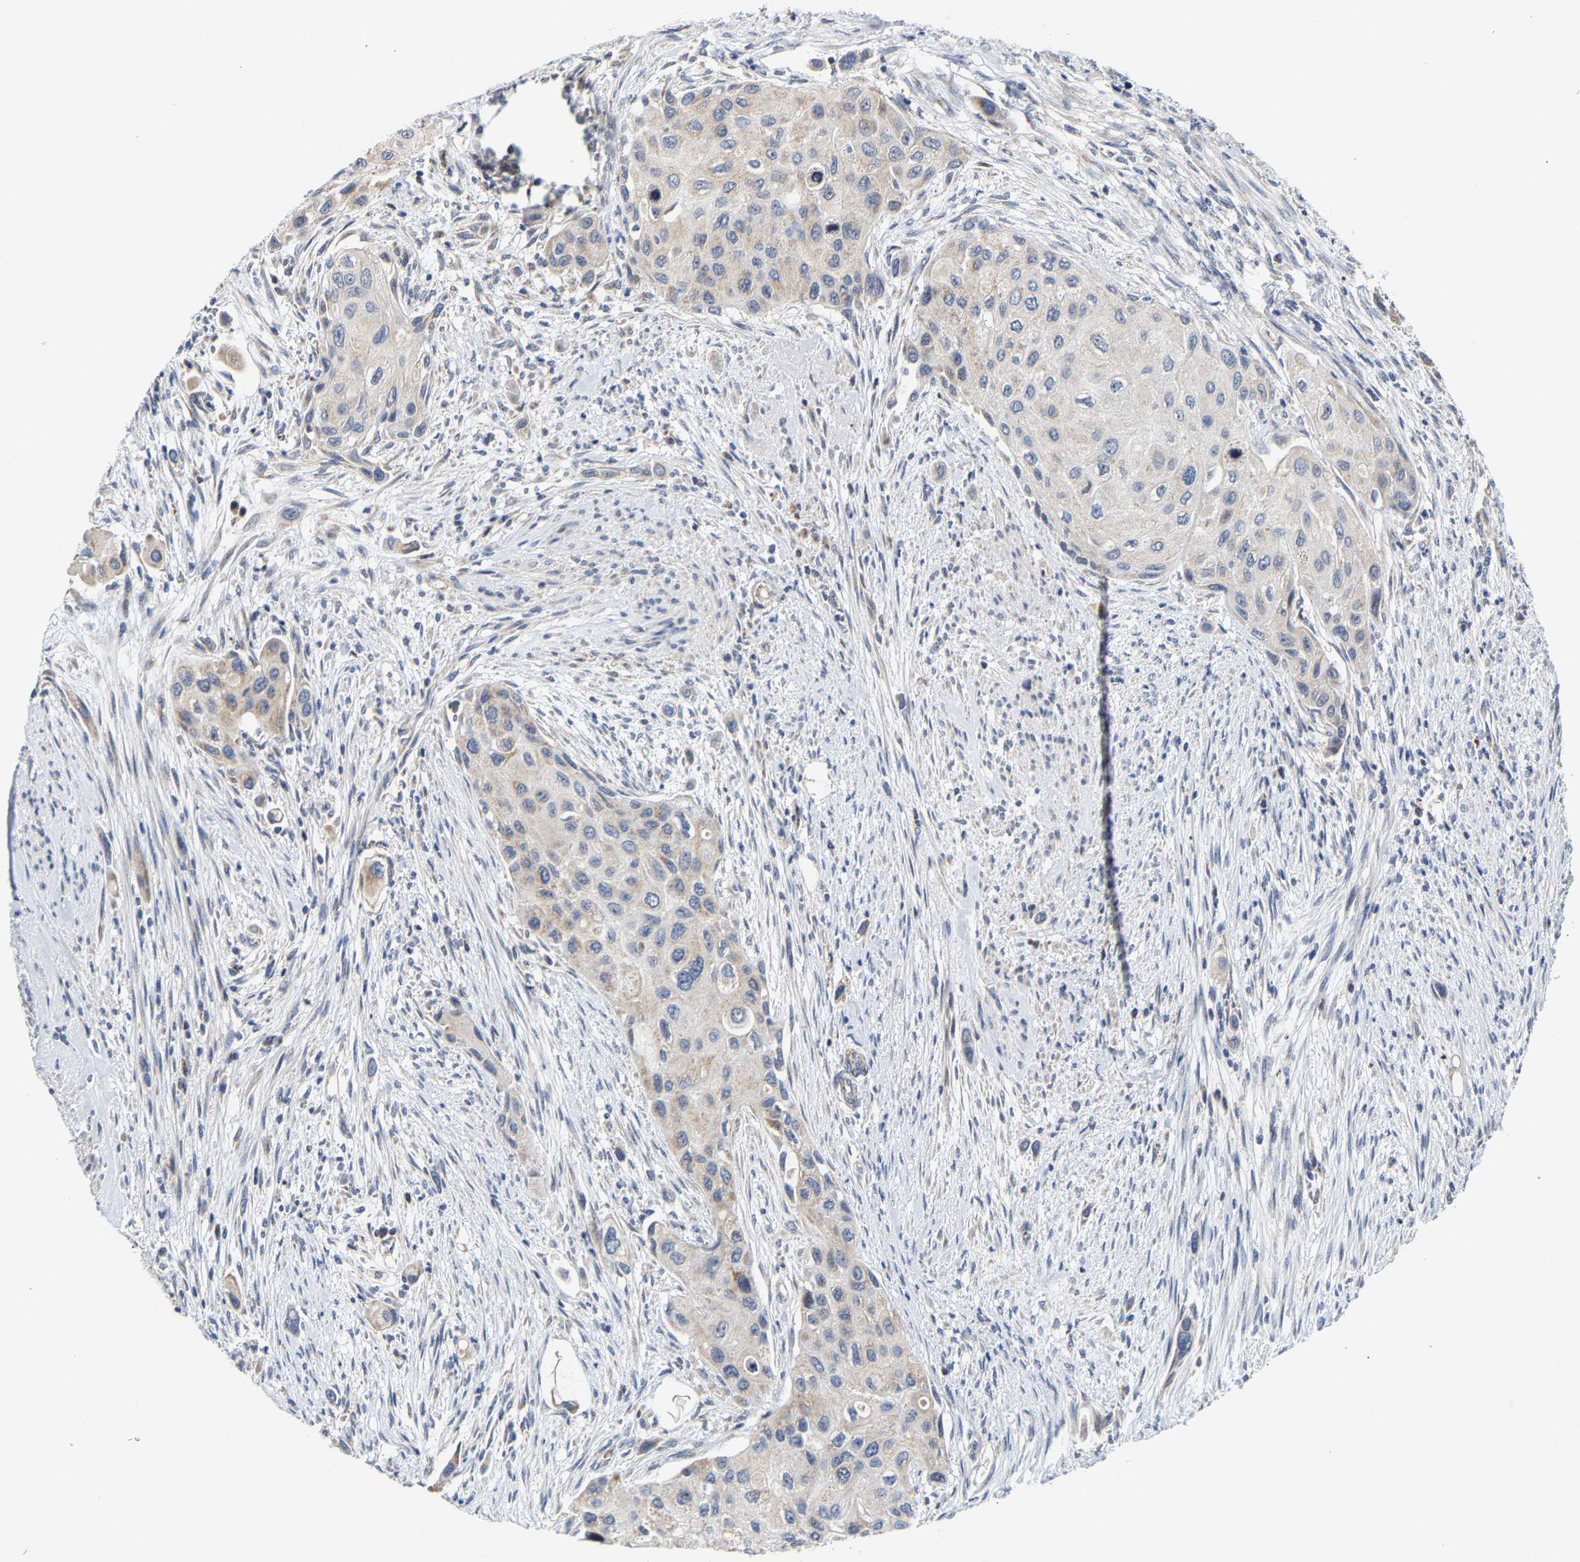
{"staining": {"intensity": "weak", "quantity": "<25%", "location": "cytoplasmic/membranous"}, "tissue": "urothelial cancer", "cell_type": "Tumor cells", "image_type": "cancer", "snomed": [{"axis": "morphology", "description": "Urothelial carcinoma, High grade"}, {"axis": "topography", "description": "Urinary bladder"}], "caption": "A high-resolution image shows immunohistochemistry staining of high-grade urothelial carcinoma, which displays no significant staining in tumor cells.", "gene": "PCNT", "patient": {"sex": "female", "age": 56}}